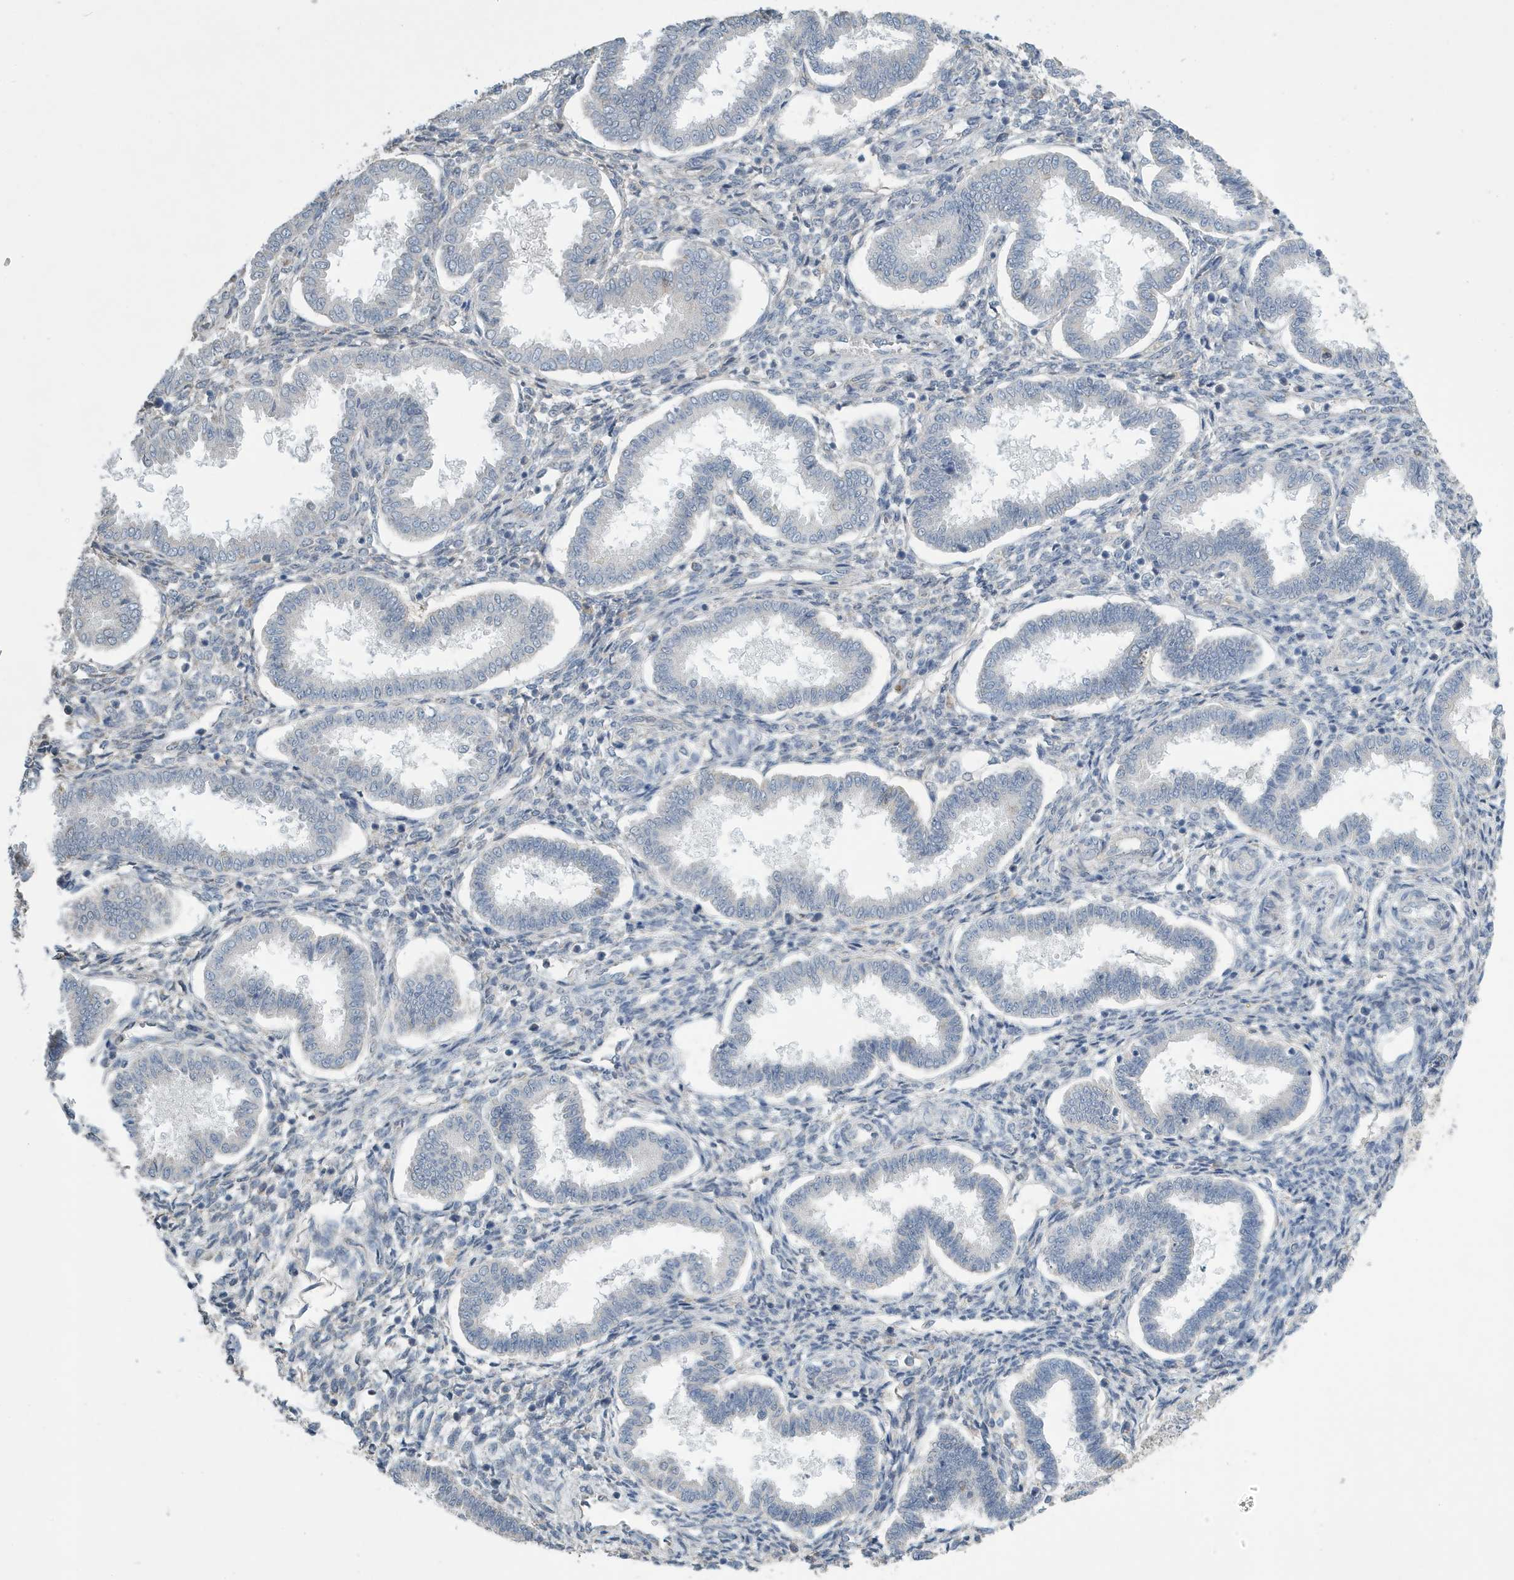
{"staining": {"intensity": "negative", "quantity": "none", "location": "none"}, "tissue": "endometrium", "cell_type": "Cells in endometrial stroma", "image_type": "normal", "snomed": [{"axis": "morphology", "description": "Normal tissue, NOS"}, {"axis": "topography", "description": "Endometrium"}], "caption": "Cells in endometrial stroma are negative for brown protein staining in unremarkable endometrium. (DAB (3,3'-diaminobenzidine) immunohistochemistry (IHC) with hematoxylin counter stain).", "gene": "UGT2B4", "patient": {"sex": "female", "age": 24}}